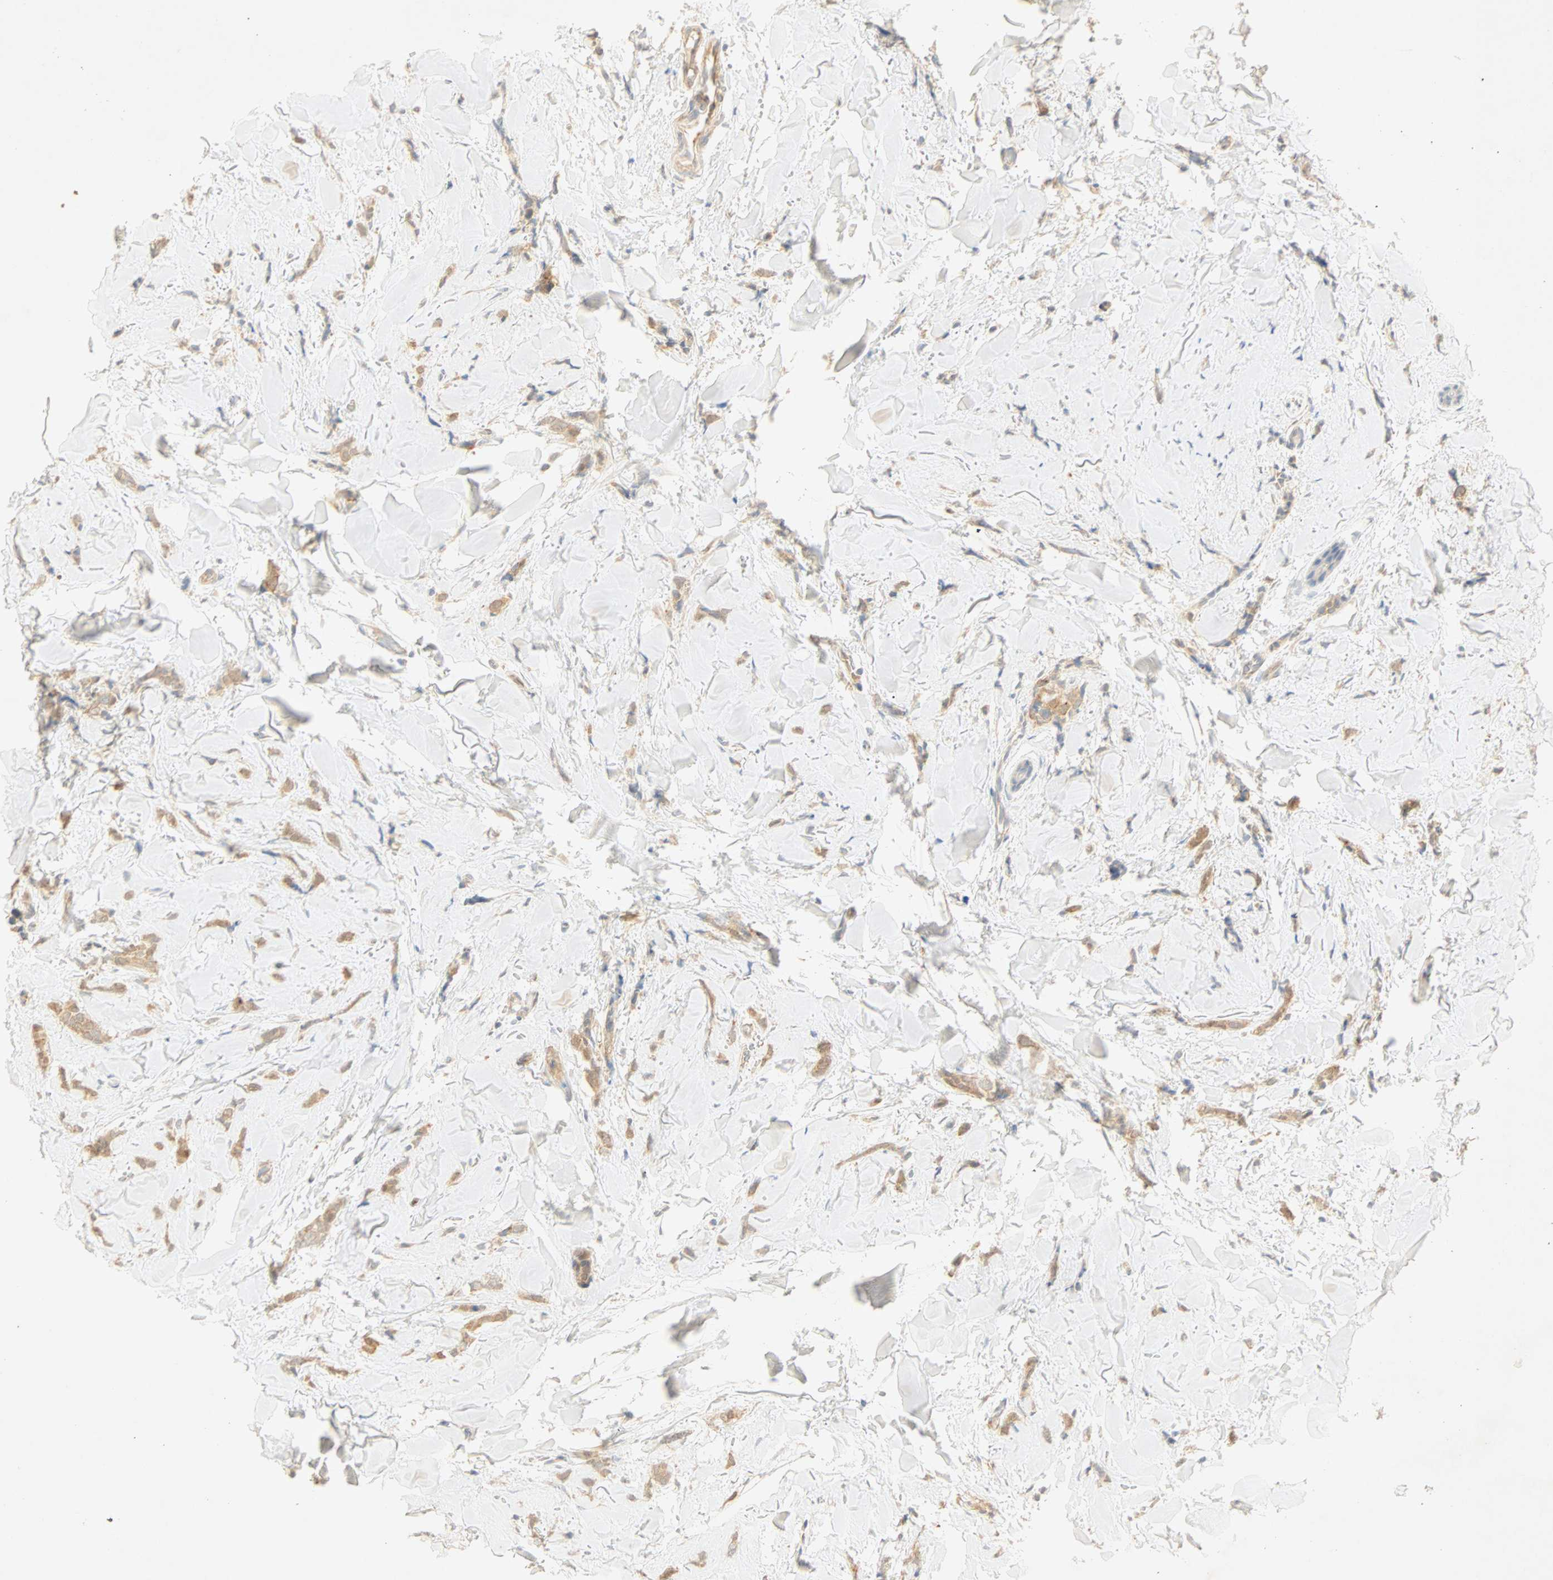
{"staining": {"intensity": "moderate", "quantity": ">75%", "location": "cytoplasmic/membranous"}, "tissue": "breast cancer", "cell_type": "Tumor cells", "image_type": "cancer", "snomed": [{"axis": "morphology", "description": "Lobular carcinoma"}, {"axis": "topography", "description": "Skin"}, {"axis": "topography", "description": "Breast"}], "caption": "Breast cancer (lobular carcinoma) stained with immunohistochemistry (IHC) displays moderate cytoplasmic/membranous staining in about >75% of tumor cells.", "gene": "SELENBP1", "patient": {"sex": "female", "age": 46}}